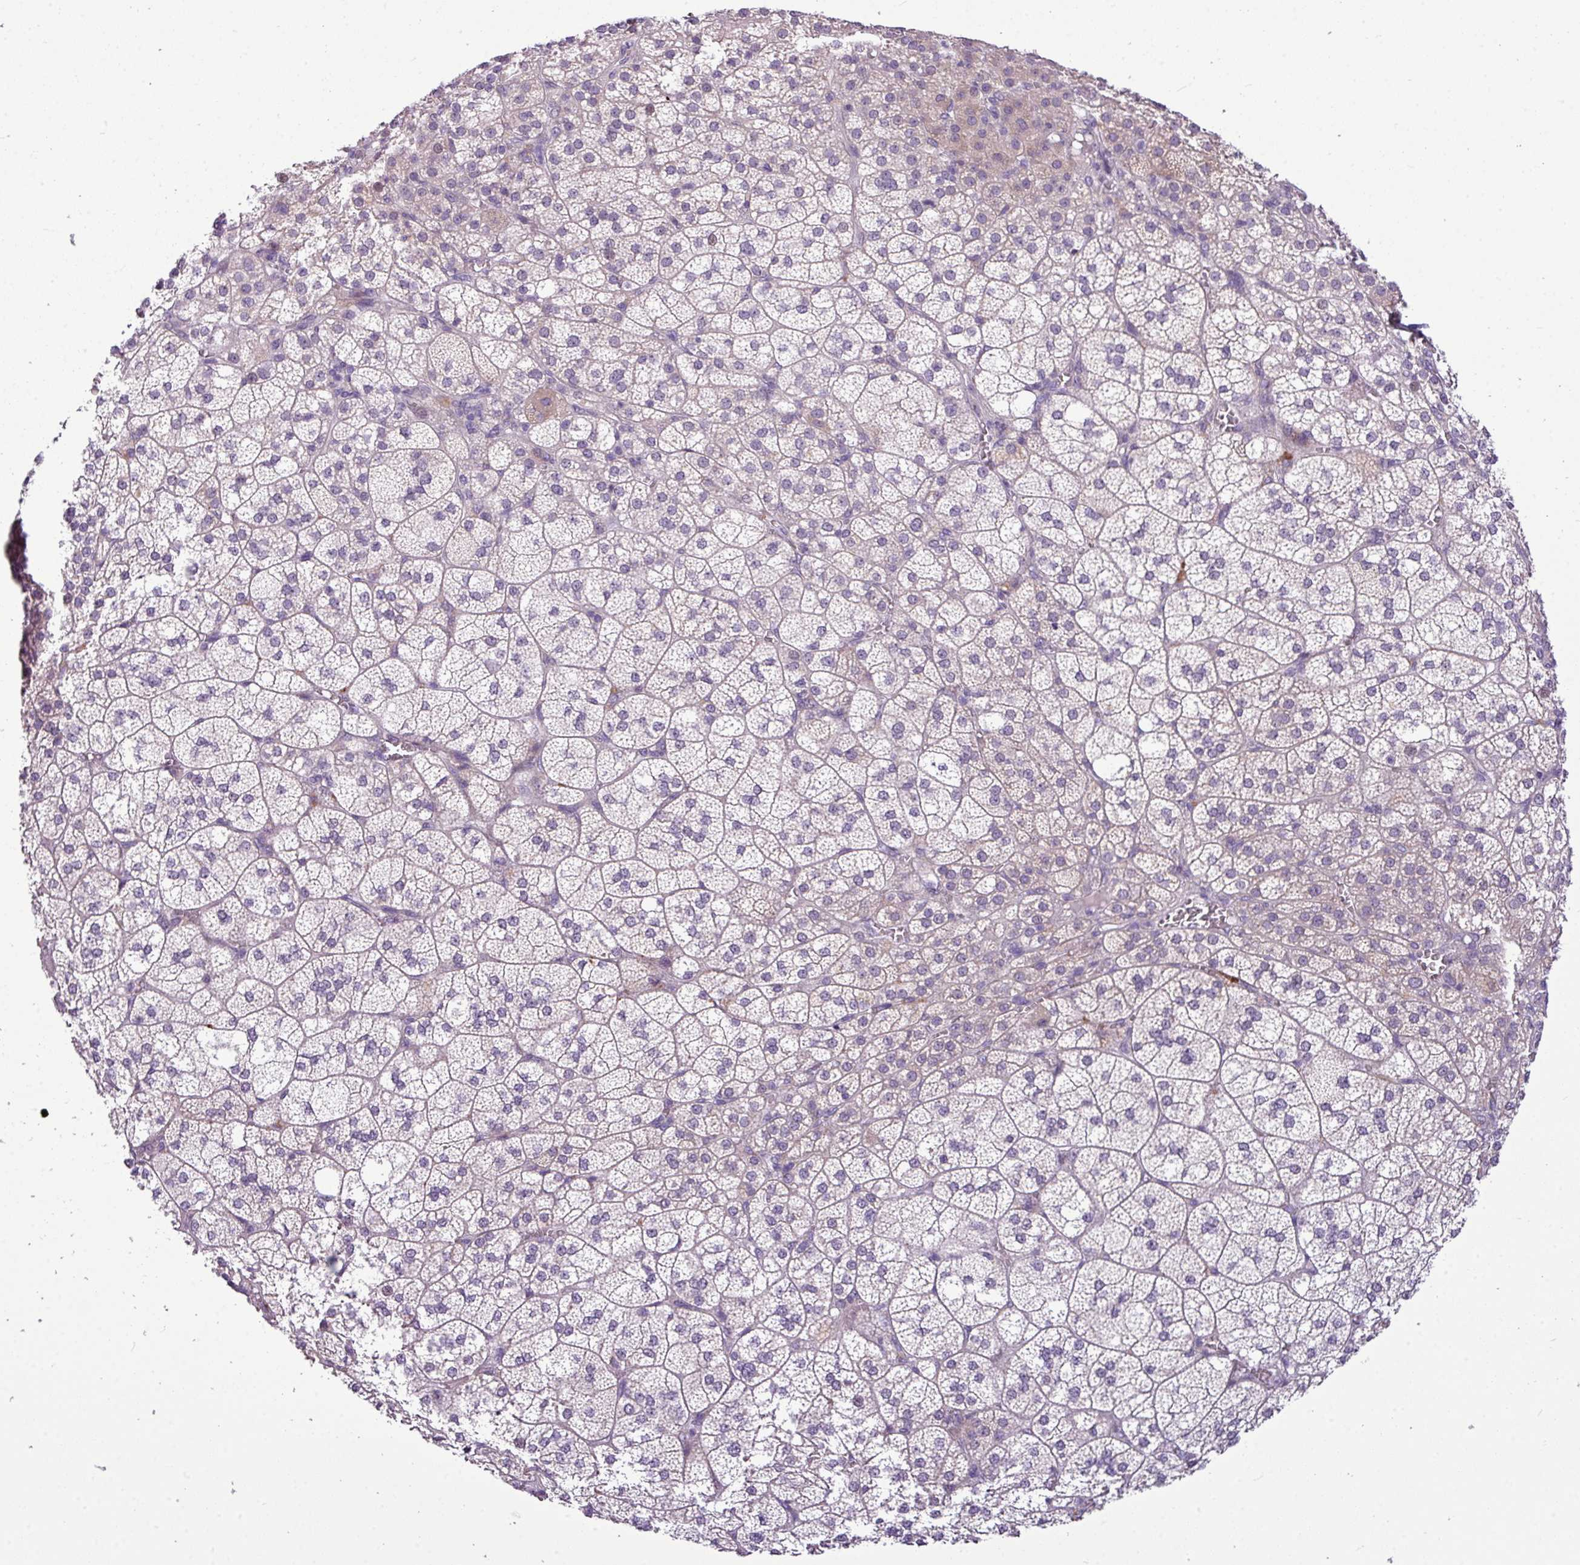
{"staining": {"intensity": "moderate", "quantity": "25%-75%", "location": "cytoplasmic/membranous"}, "tissue": "adrenal gland", "cell_type": "Glandular cells", "image_type": "normal", "snomed": [{"axis": "morphology", "description": "Normal tissue, NOS"}, {"axis": "topography", "description": "Adrenal gland"}], "caption": "This photomicrograph displays immunohistochemistry staining of normal human adrenal gland, with medium moderate cytoplasmic/membranous staining in approximately 25%-75% of glandular cells.", "gene": "IL17A", "patient": {"sex": "female", "age": 60}}